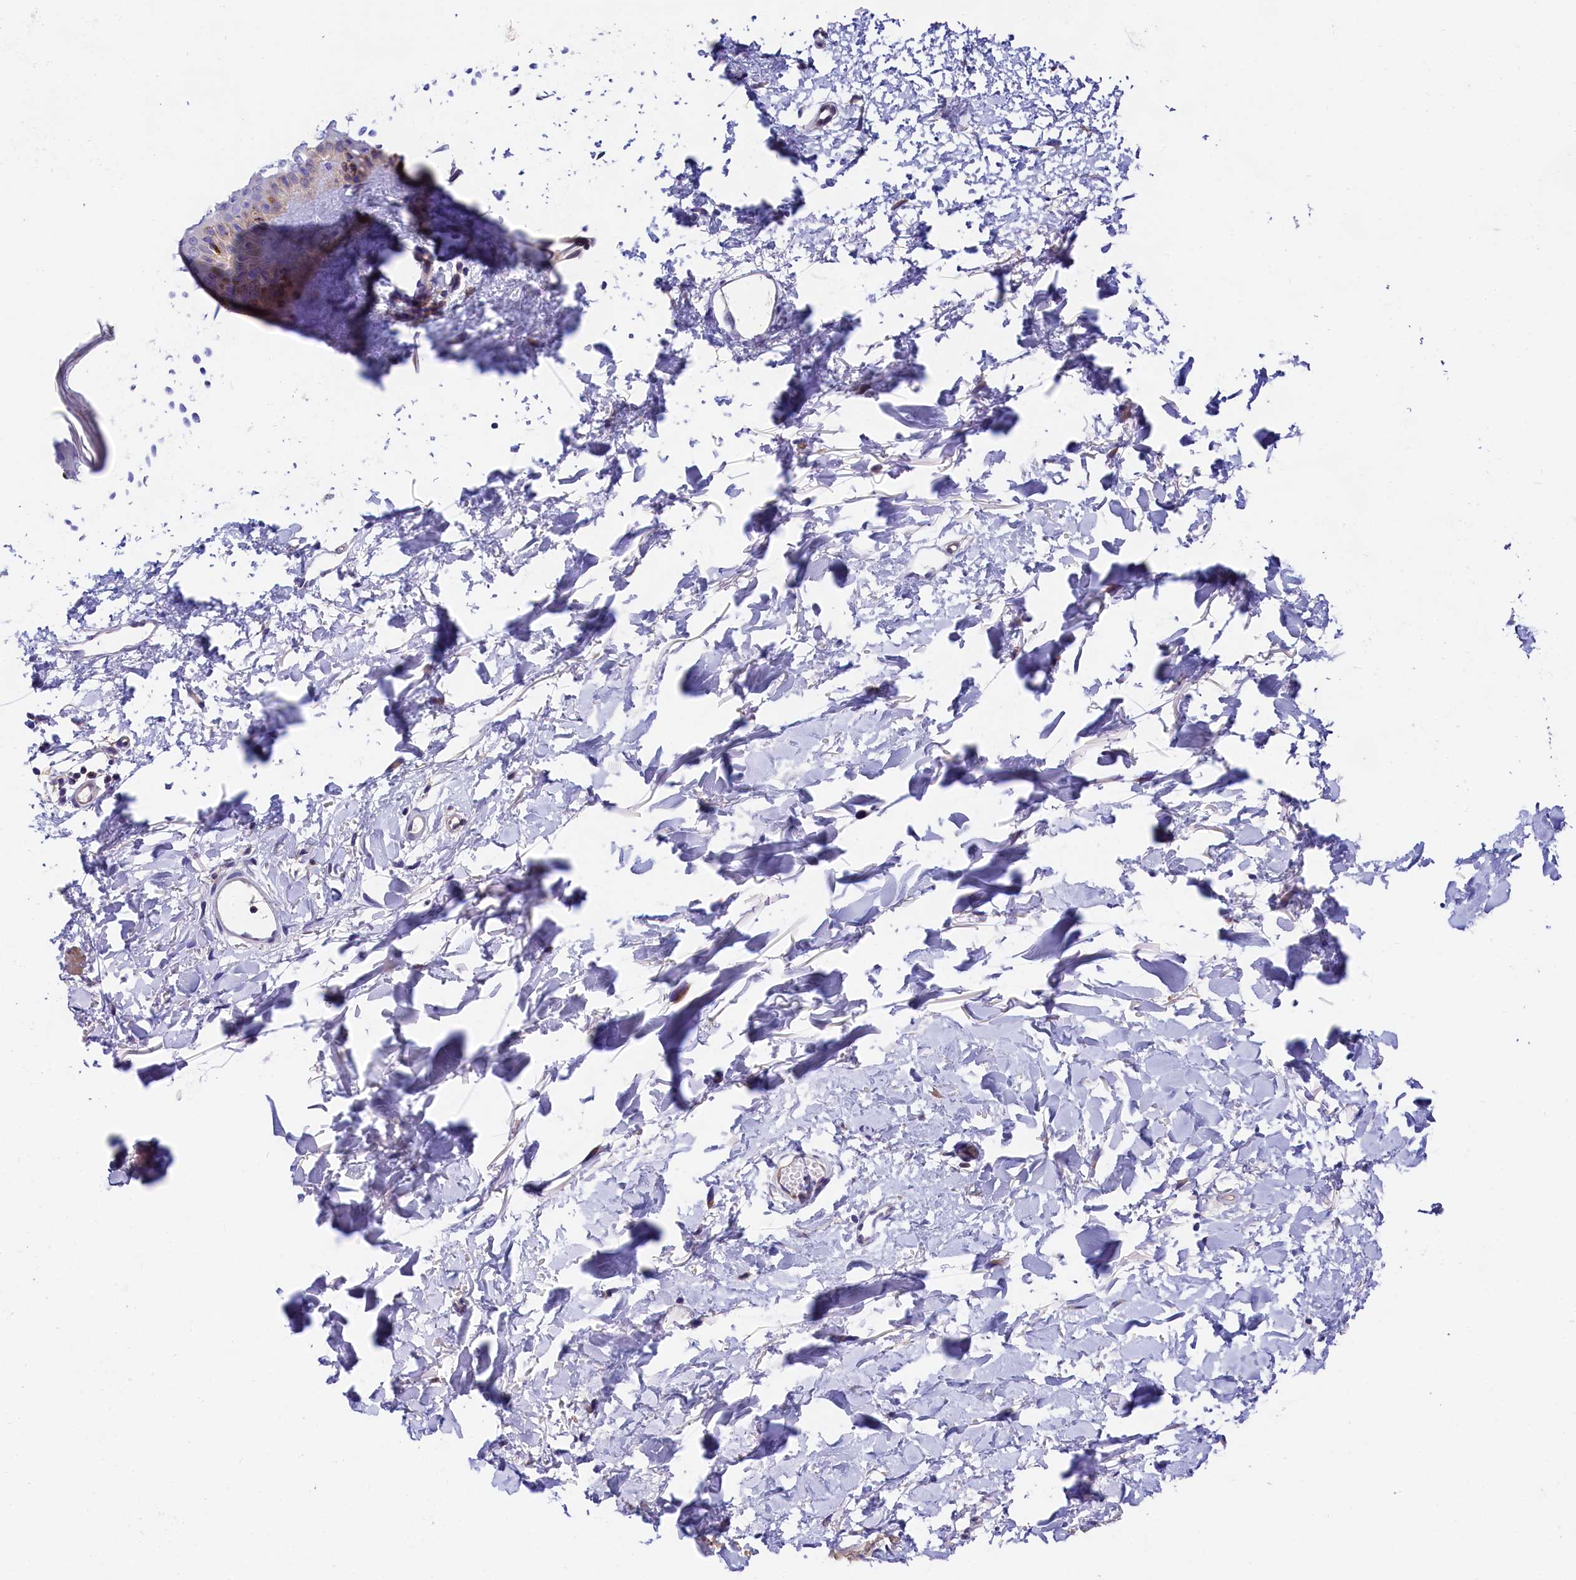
{"staining": {"intensity": "negative", "quantity": "none", "location": "none"}, "tissue": "skin", "cell_type": "Fibroblasts", "image_type": "normal", "snomed": [{"axis": "morphology", "description": "Normal tissue, NOS"}, {"axis": "topography", "description": "Skin"}], "caption": "This image is of unremarkable skin stained with IHC to label a protein in brown with the nuclei are counter-stained blue. There is no positivity in fibroblasts.", "gene": "OAS3", "patient": {"sex": "female", "age": 58}}